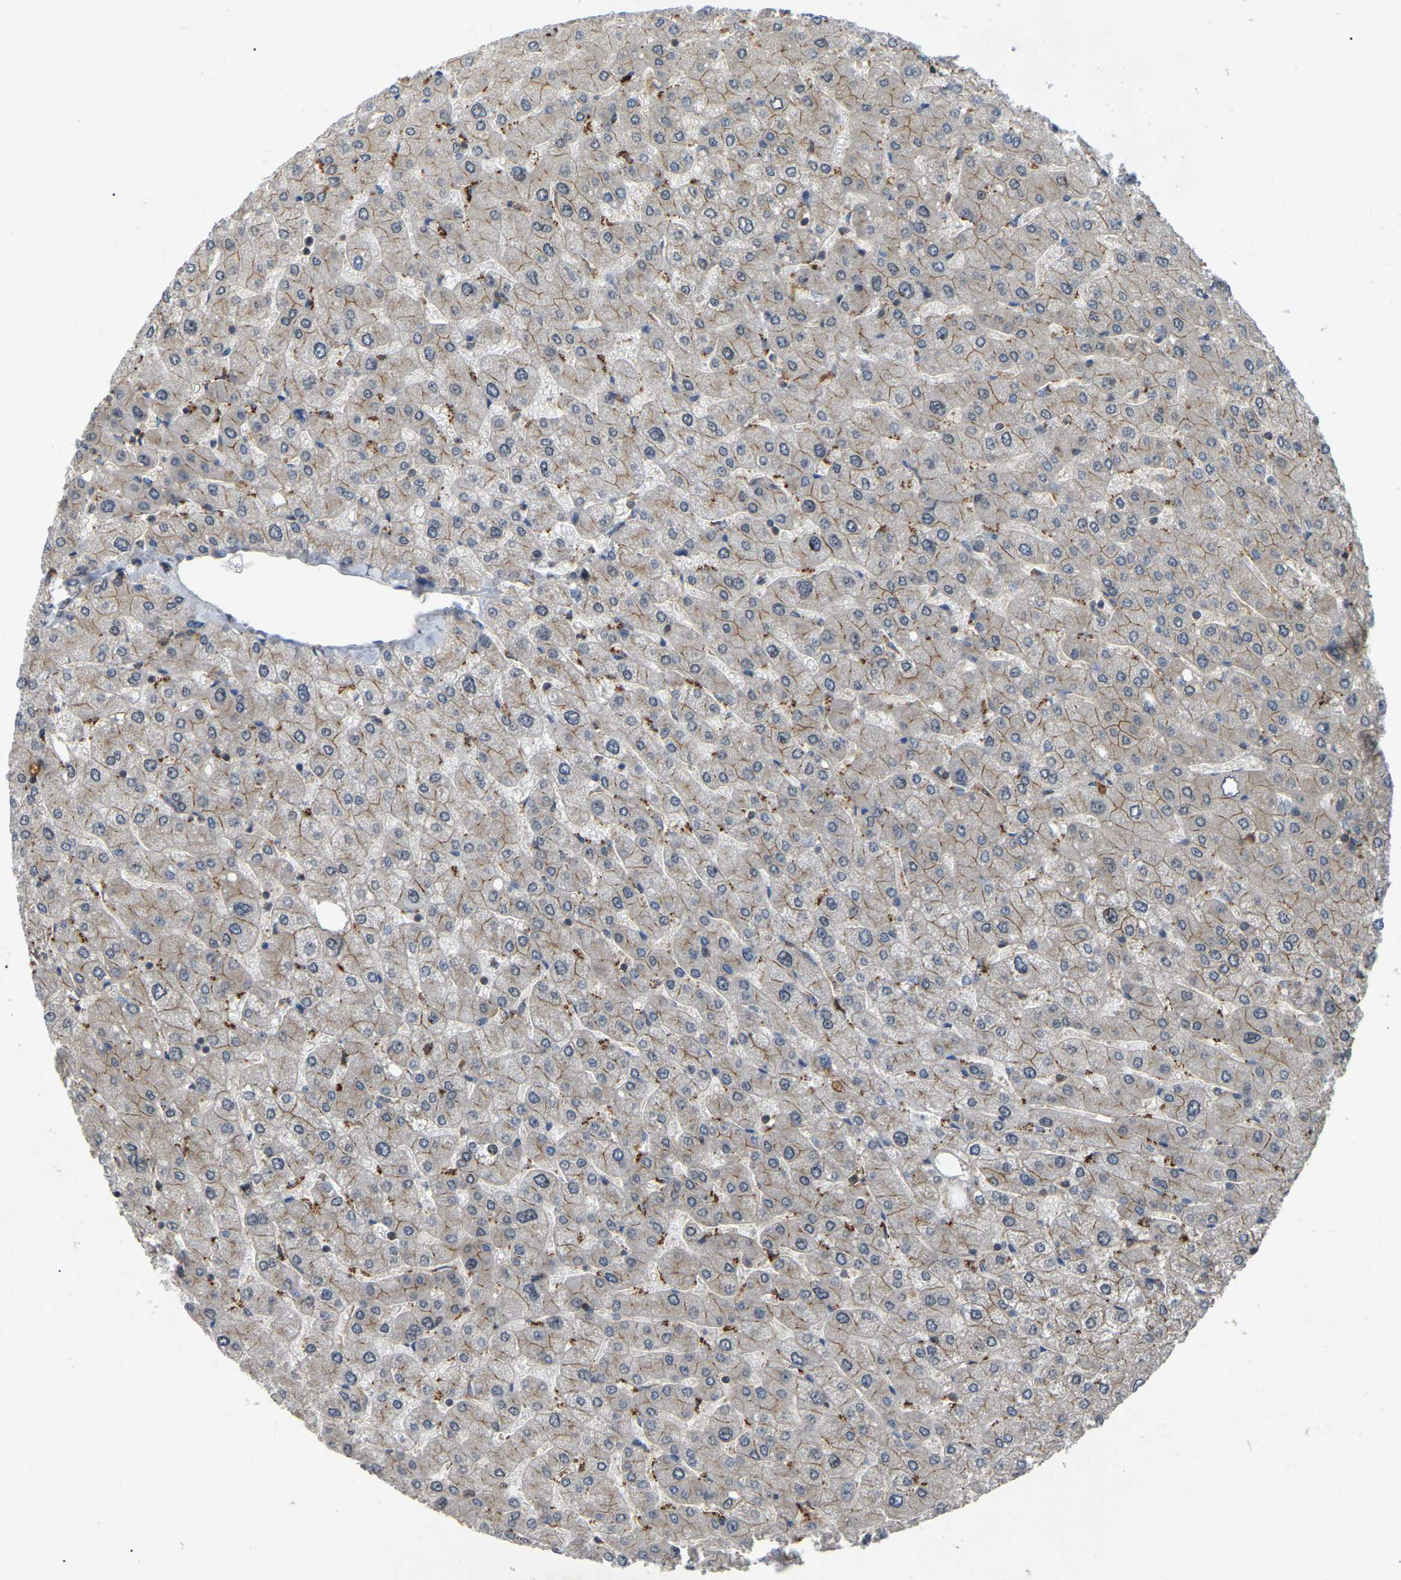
{"staining": {"intensity": "weak", "quantity": "25%-75%", "location": "cytoplasmic/membranous"}, "tissue": "liver", "cell_type": "Cholangiocytes", "image_type": "normal", "snomed": [{"axis": "morphology", "description": "Normal tissue, NOS"}, {"axis": "topography", "description": "Liver"}], "caption": "Liver stained with a brown dye shows weak cytoplasmic/membranous positive expression in approximately 25%-75% of cholangiocytes.", "gene": "KIAA1549", "patient": {"sex": "male", "age": 55}}